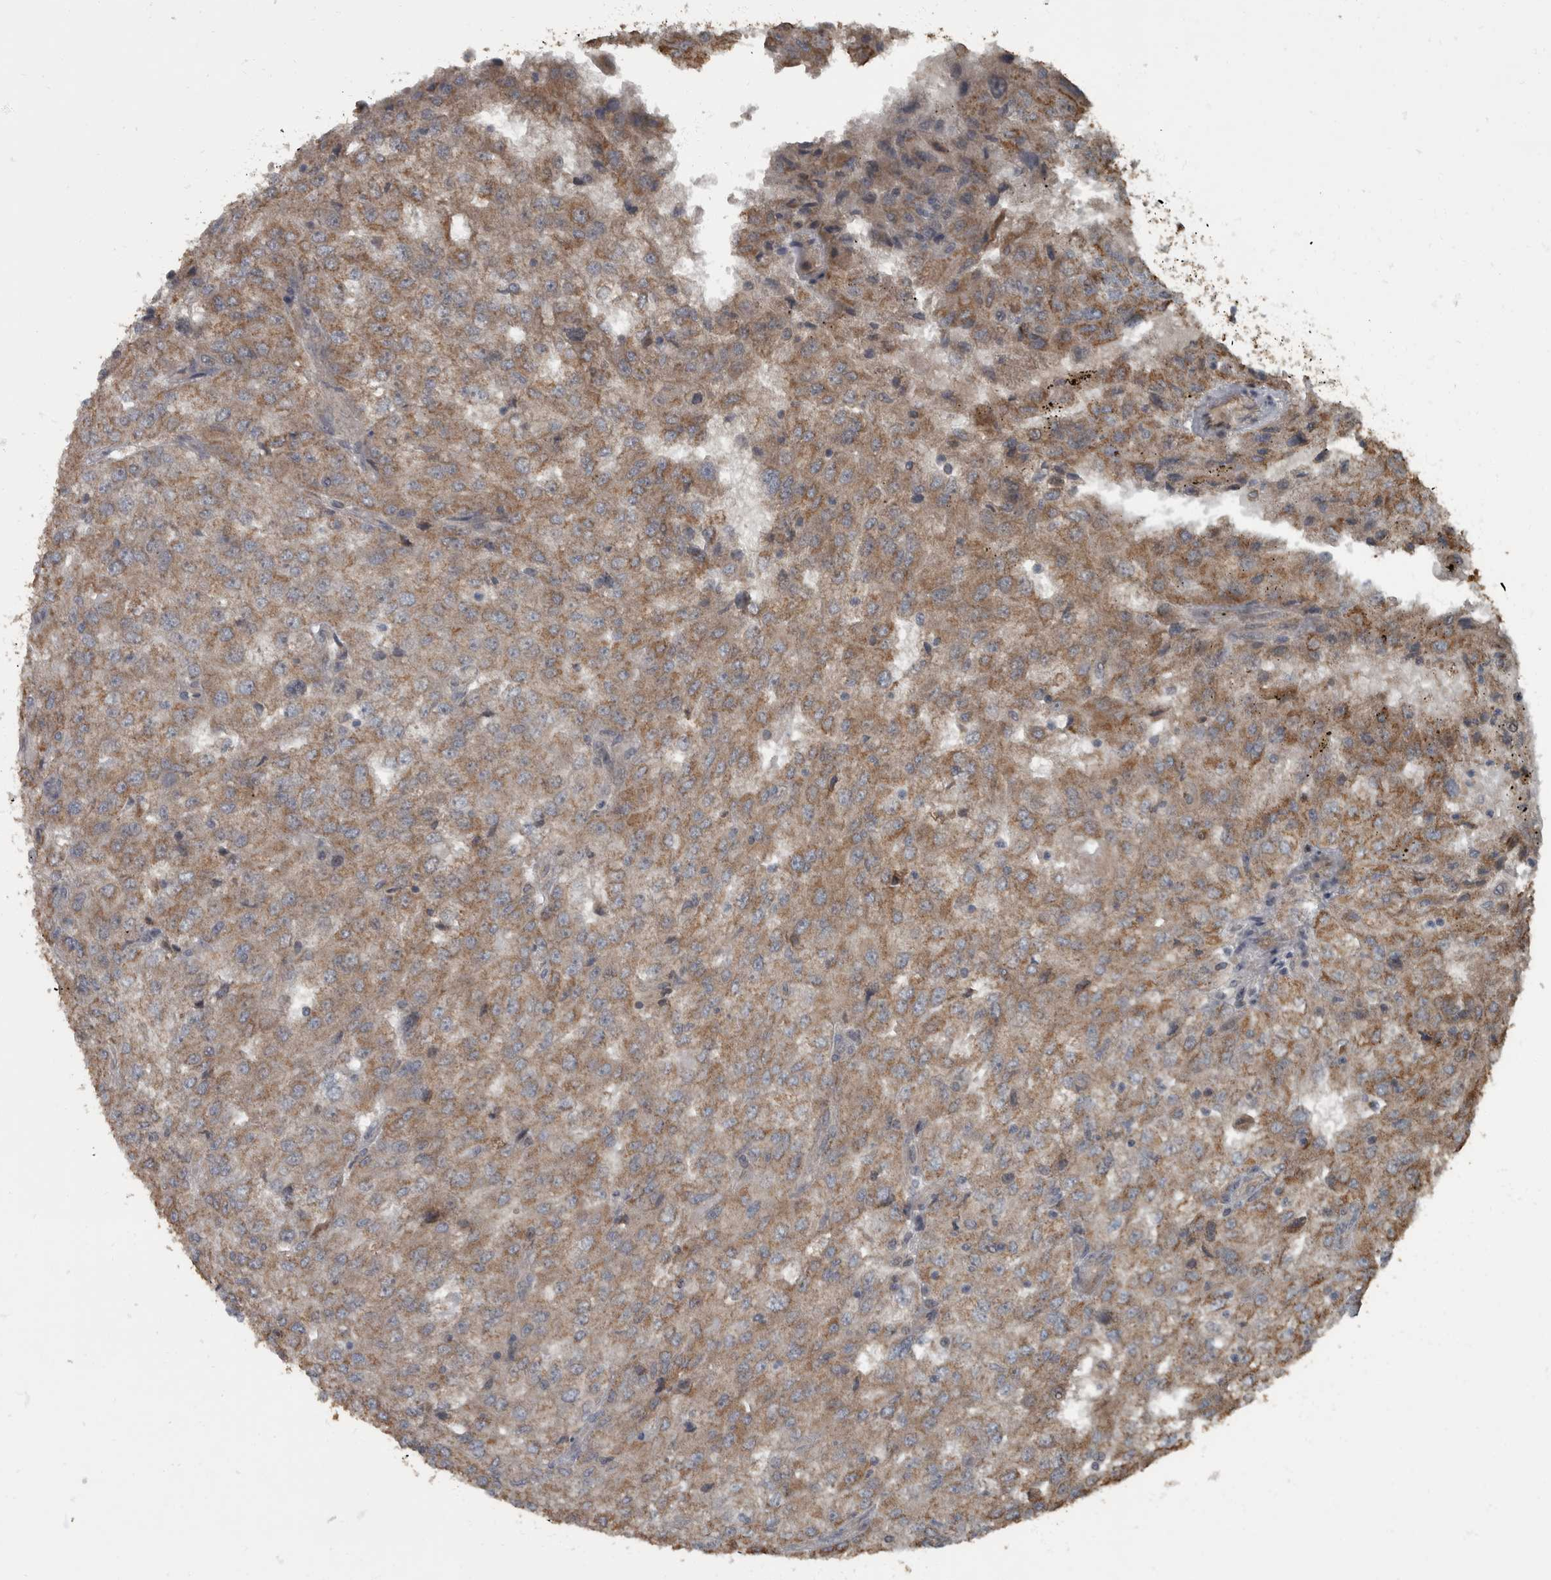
{"staining": {"intensity": "moderate", "quantity": "25%-75%", "location": "cytoplasmic/membranous"}, "tissue": "renal cancer", "cell_type": "Tumor cells", "image_type": "cancer", "snomed": [{"axis": "morphology", "description": "Adenocarcinoma, NOS"}, {"axis": "topography", "description": "Kidney"}], "caption": "Moderate cytoplasmic/membranous protein staining is identified in about 25%-75% of tumor cells in renal cancer. (Stains: DAB (3,3'-diaminobenzidine) in brown, nuclei in blue, Microscopy: brightfield microscopy at high magnification).", "gene": "RABGGTB", "patient": {"sex": "female", "age": 54}}